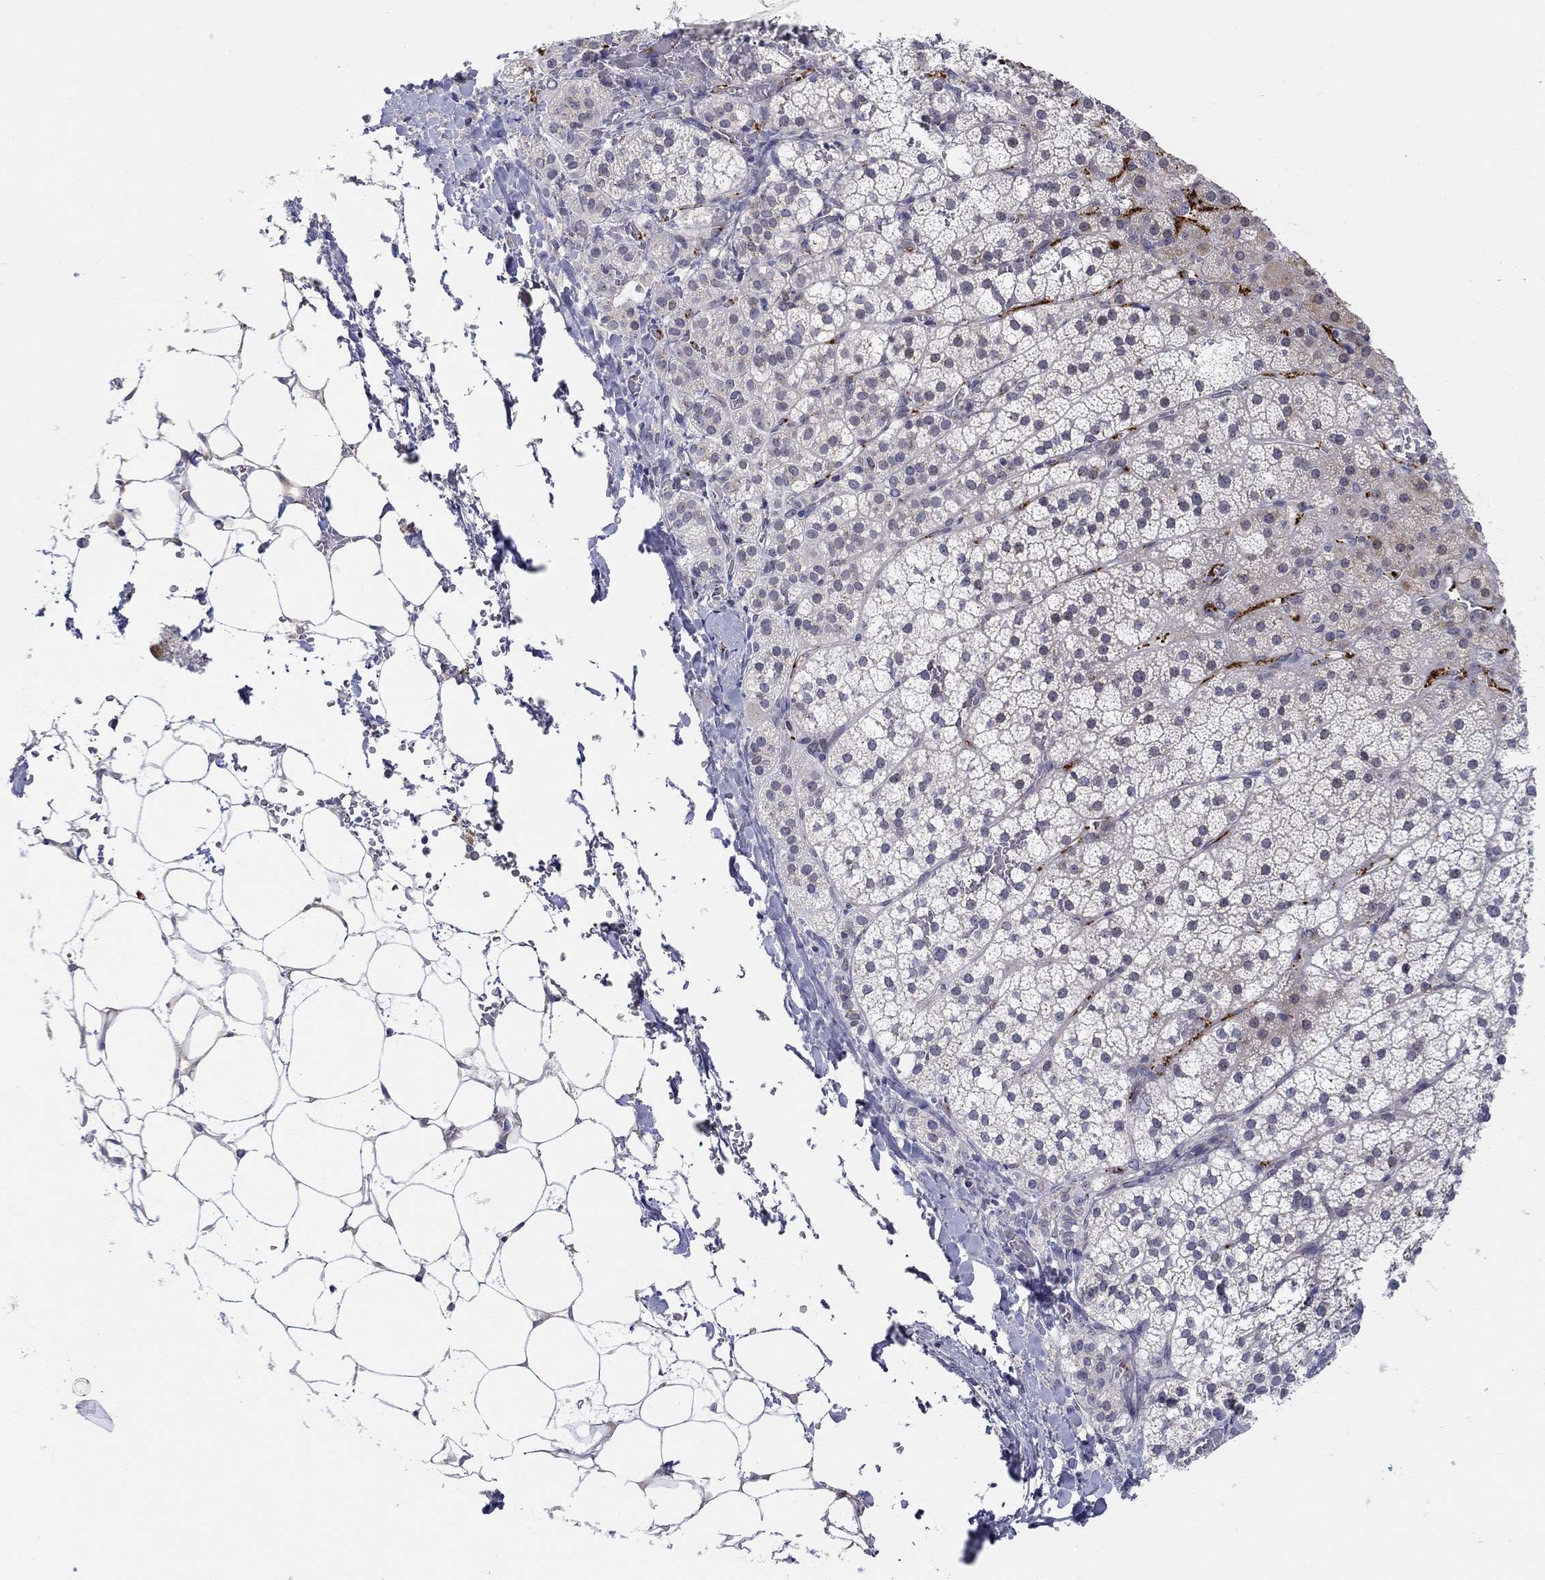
{"staining": {"intensity": "weak", "quantity": "<25%", "location": "cytoplasmic/membranous"}, "tissue": "adrenal gland", "cell_type": "Glandular cells", "image_type": "normal", "snomed": [{"axis": "morphology", "description": "Normal tissue, NOS"}, {"axis": "topography", "description": "Adrenal gland"}], "caption": "The image exhibits no significant staining in glandular cells of adrenal gland. (DAB (3,3'-diaminobenzidine) immunohistochemistry with hematoxylin counter stain).", "gene": "ALOX12", "patient": {"sex": "male", "age": 53}}